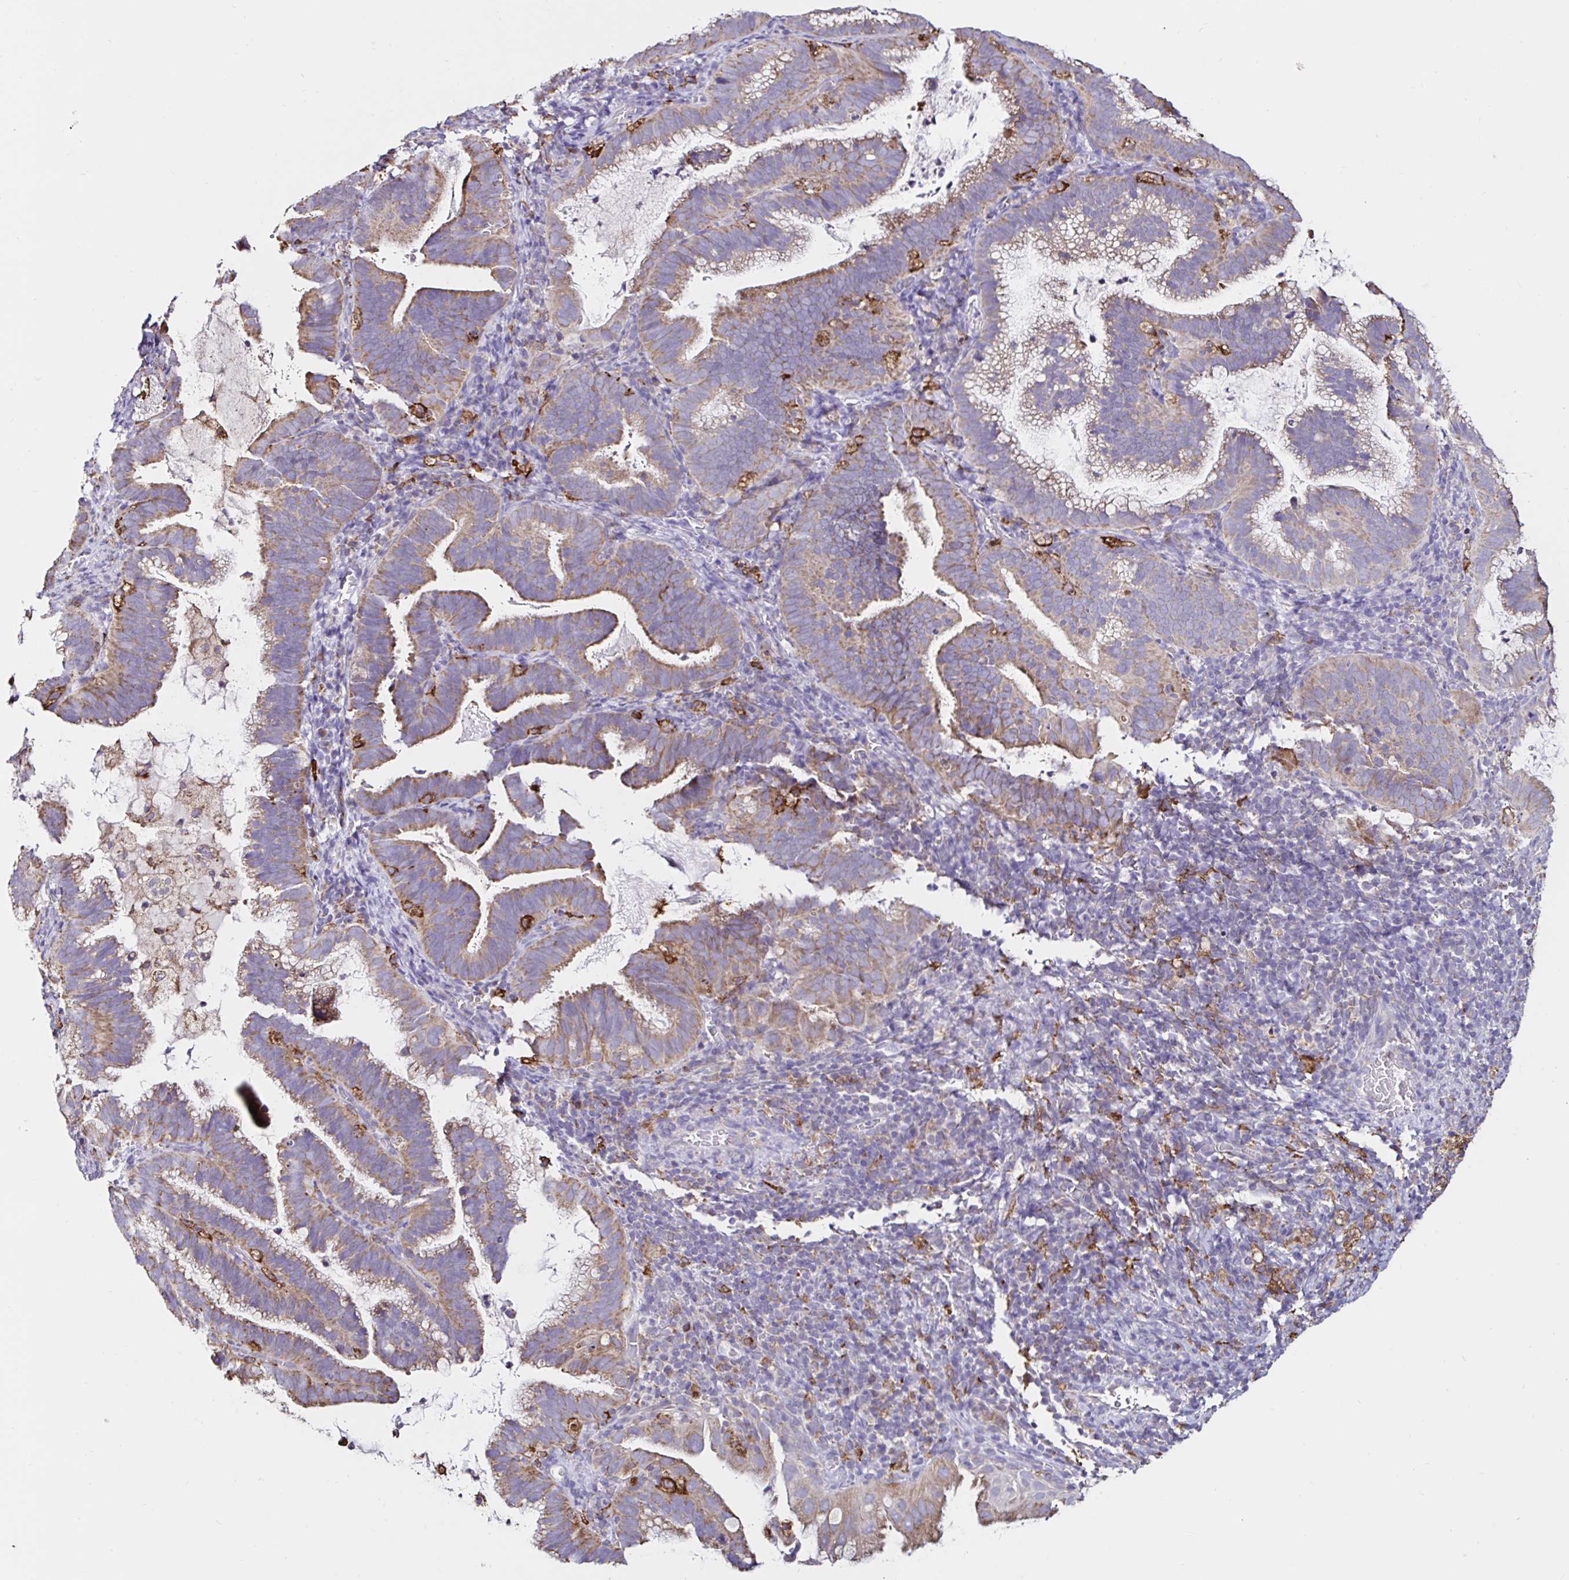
{"staining": {"intensity": "moderate", "quantity": "25%-75%", "location": "cytoplasmic/membranous"}, "tissue": "cervical cancer", "cell_type": "Tumor cells", "image_type": "cancer", "snomed": [{"axis": "morphology", "description": "Adenocarcinoma, NOS"}, {"axis": "topography", "description": "Cervix"}], "caption": "Immunohistochemical staining of human cervical cancer demonstrates moderate cytoplasmic/membranous protein positivity in approximately 25%-75% of tumor cells. The protein of interest is stained brown, and the nuclei are stained in blue (DAB IHC with brightfield microscopy, high magnification).", "gene": "MSR1", "patient": {"sex": "female", "age": 61}}